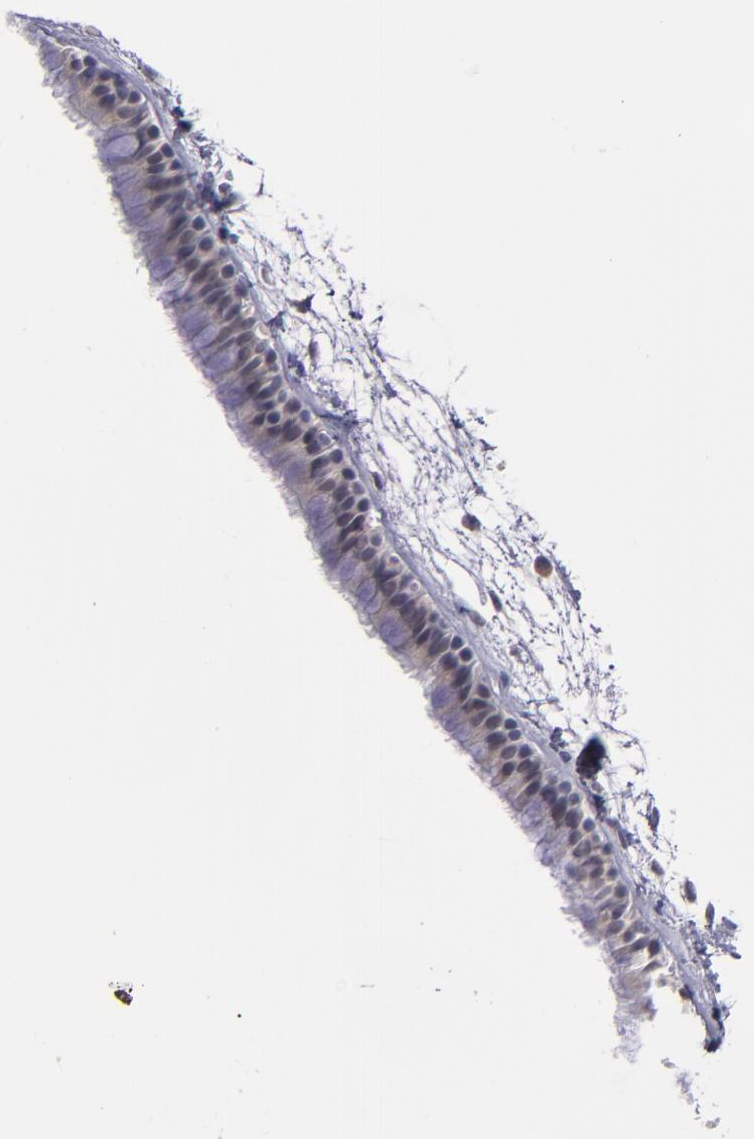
{"staining": {"intensity": "weak", "quantity": "25%-75%", "location": "cytoplasmic/membranous"}, "tissue": "nasopharynx", "cell_type": "Respiratory epithelial cells", "image_type": "normal", "snomed": [{"axis": "morphology", "description": "Normal tissue, NOS"}, {"axis": "morphology", "description": "Inflammation, NOS"}, {"axis": "topography", "description": "Nasopharynx"}], "caption": "Protein staining demonstrates weak cytoplasmic/membranous expression in approximately 25%-75% of respiratory epithelial cells in unremarkable nasopharynx. Immunohistochemistry (ihc) stains the protein in brown and the nuclei are stained blue.", "gene": "CDC7", "patient": {"sex": "male", "age": 48}}